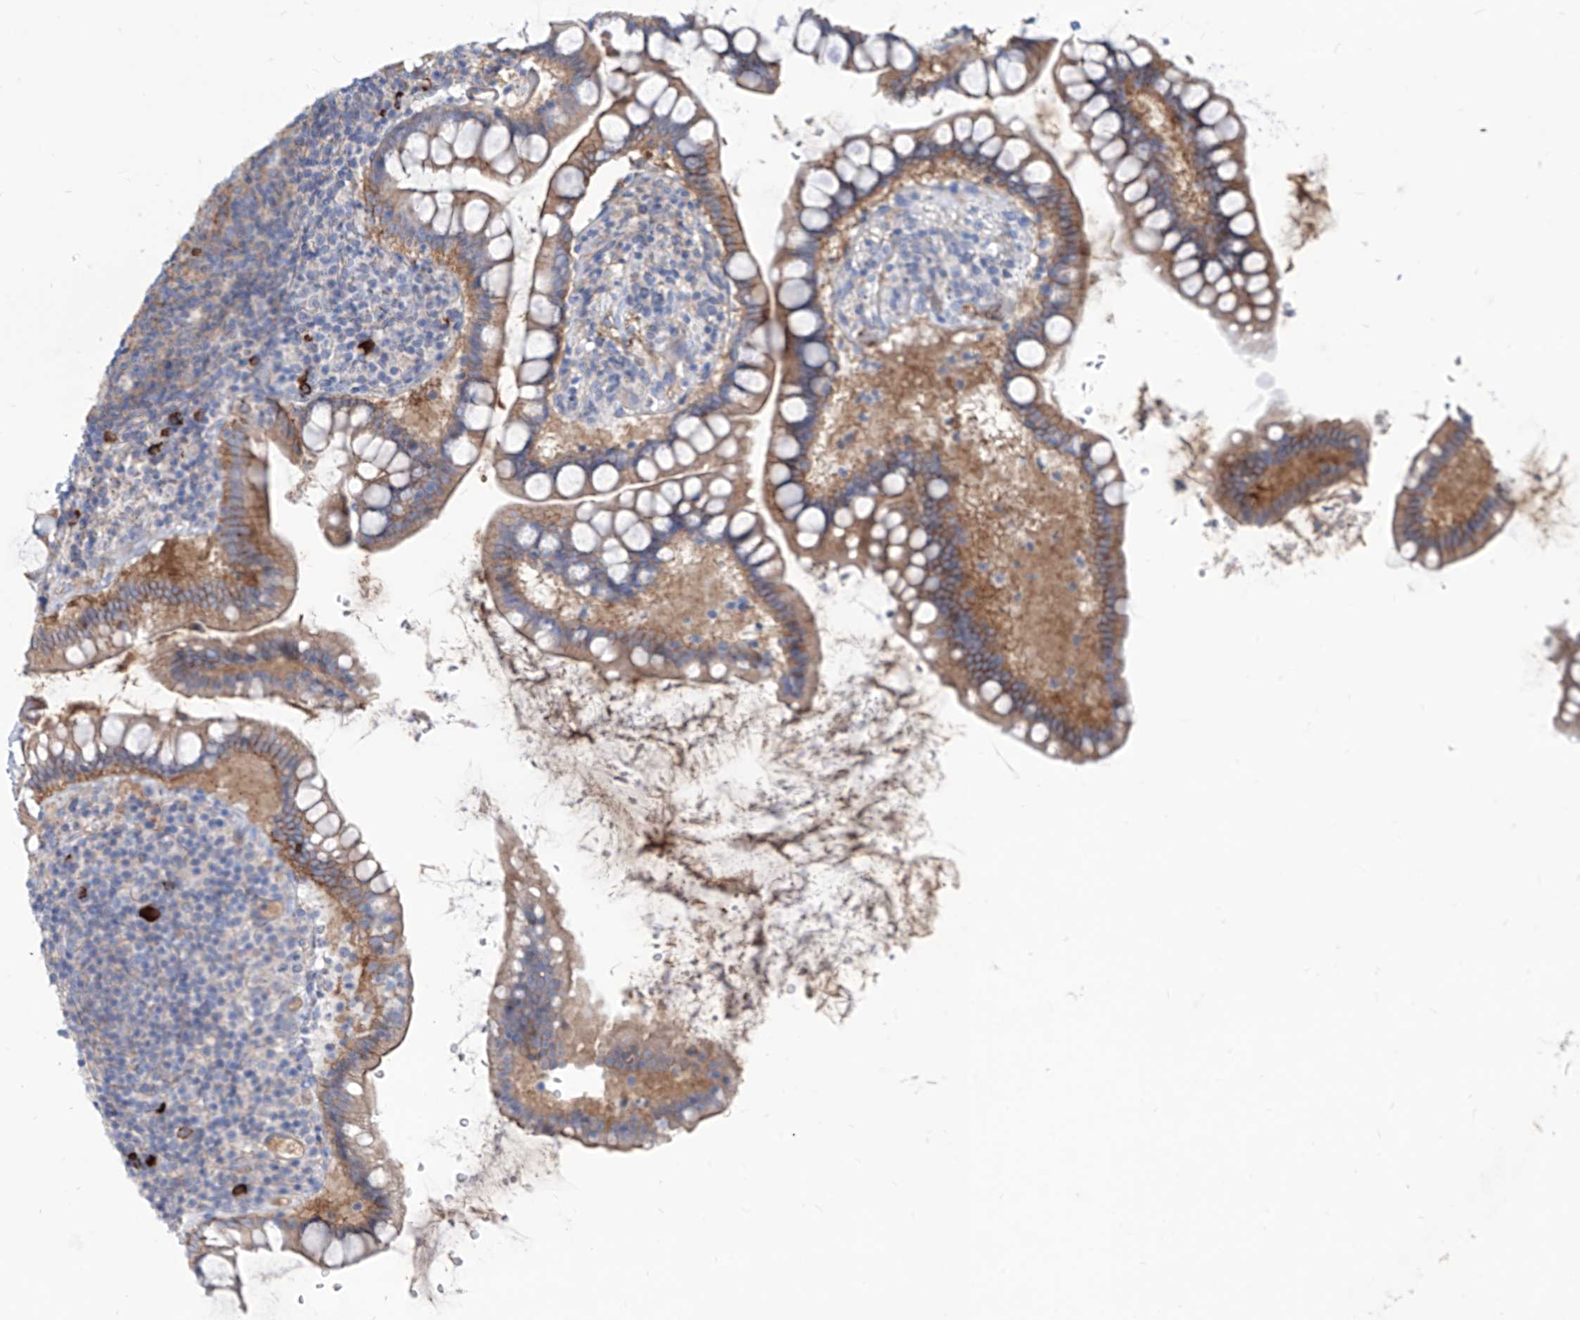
{"staining": {"intensity": "moderate", "quantity": ">75%", "location": "cytoplasmic/membranous"}, "tissue": "small intestine", "cell_type": "Glandular cells", "image_type": "normal", "snomed": [{"axis": "morphology", "description": "Normal tissue, NOS"}, {"axis": "topography", "description": "Small intestine"}], "caption": "Protein expression analysis of unremarkable human small intestine reveals moderate cytoplasmic/membranous expression in approximately >75% of glandular cells.", "gene": "AKAP10", "patient": {"sex": "female", "age": 84}}